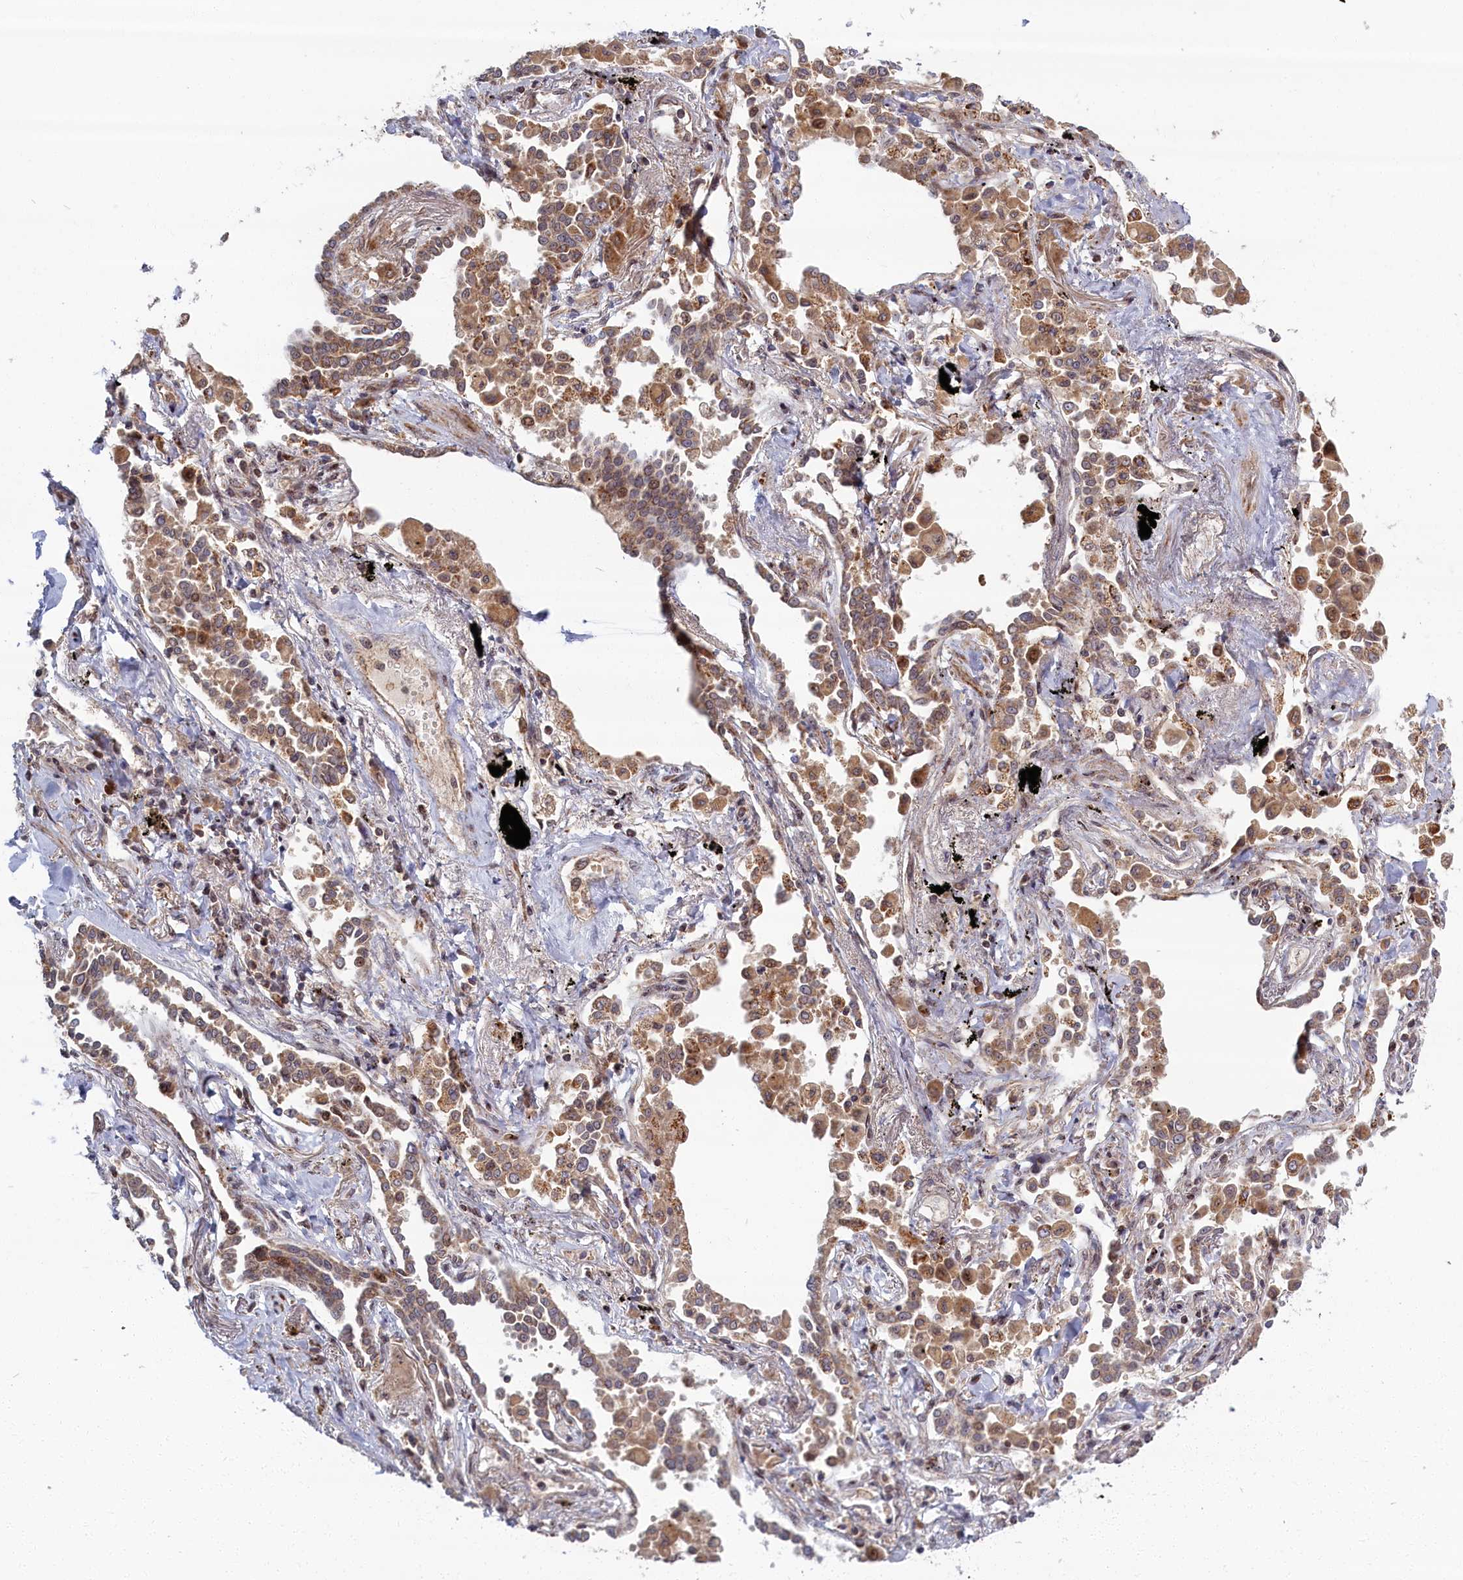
{"staining": {"intensity": "moderate", "quantity": ">75%", "location": "cytoplasmic/membranous"}, "tissue": "lung cancer", "cell_type": "Tumor cells", "image_type": "cancer", "snomed": [{"axis": "morphology", "description": "Adenocarcinoma, NOS"}, {"axis": "topography", "description": "Lung"}], "caption": "Human lung cancer (adenocarcinoma) stained with a brown dye exhibits moderate cytoplasmic/membranous positive positivity in about >75% of tumor cells.", "gene": "PLA2G10", "patient": {"sex": "male", "age": 67}}